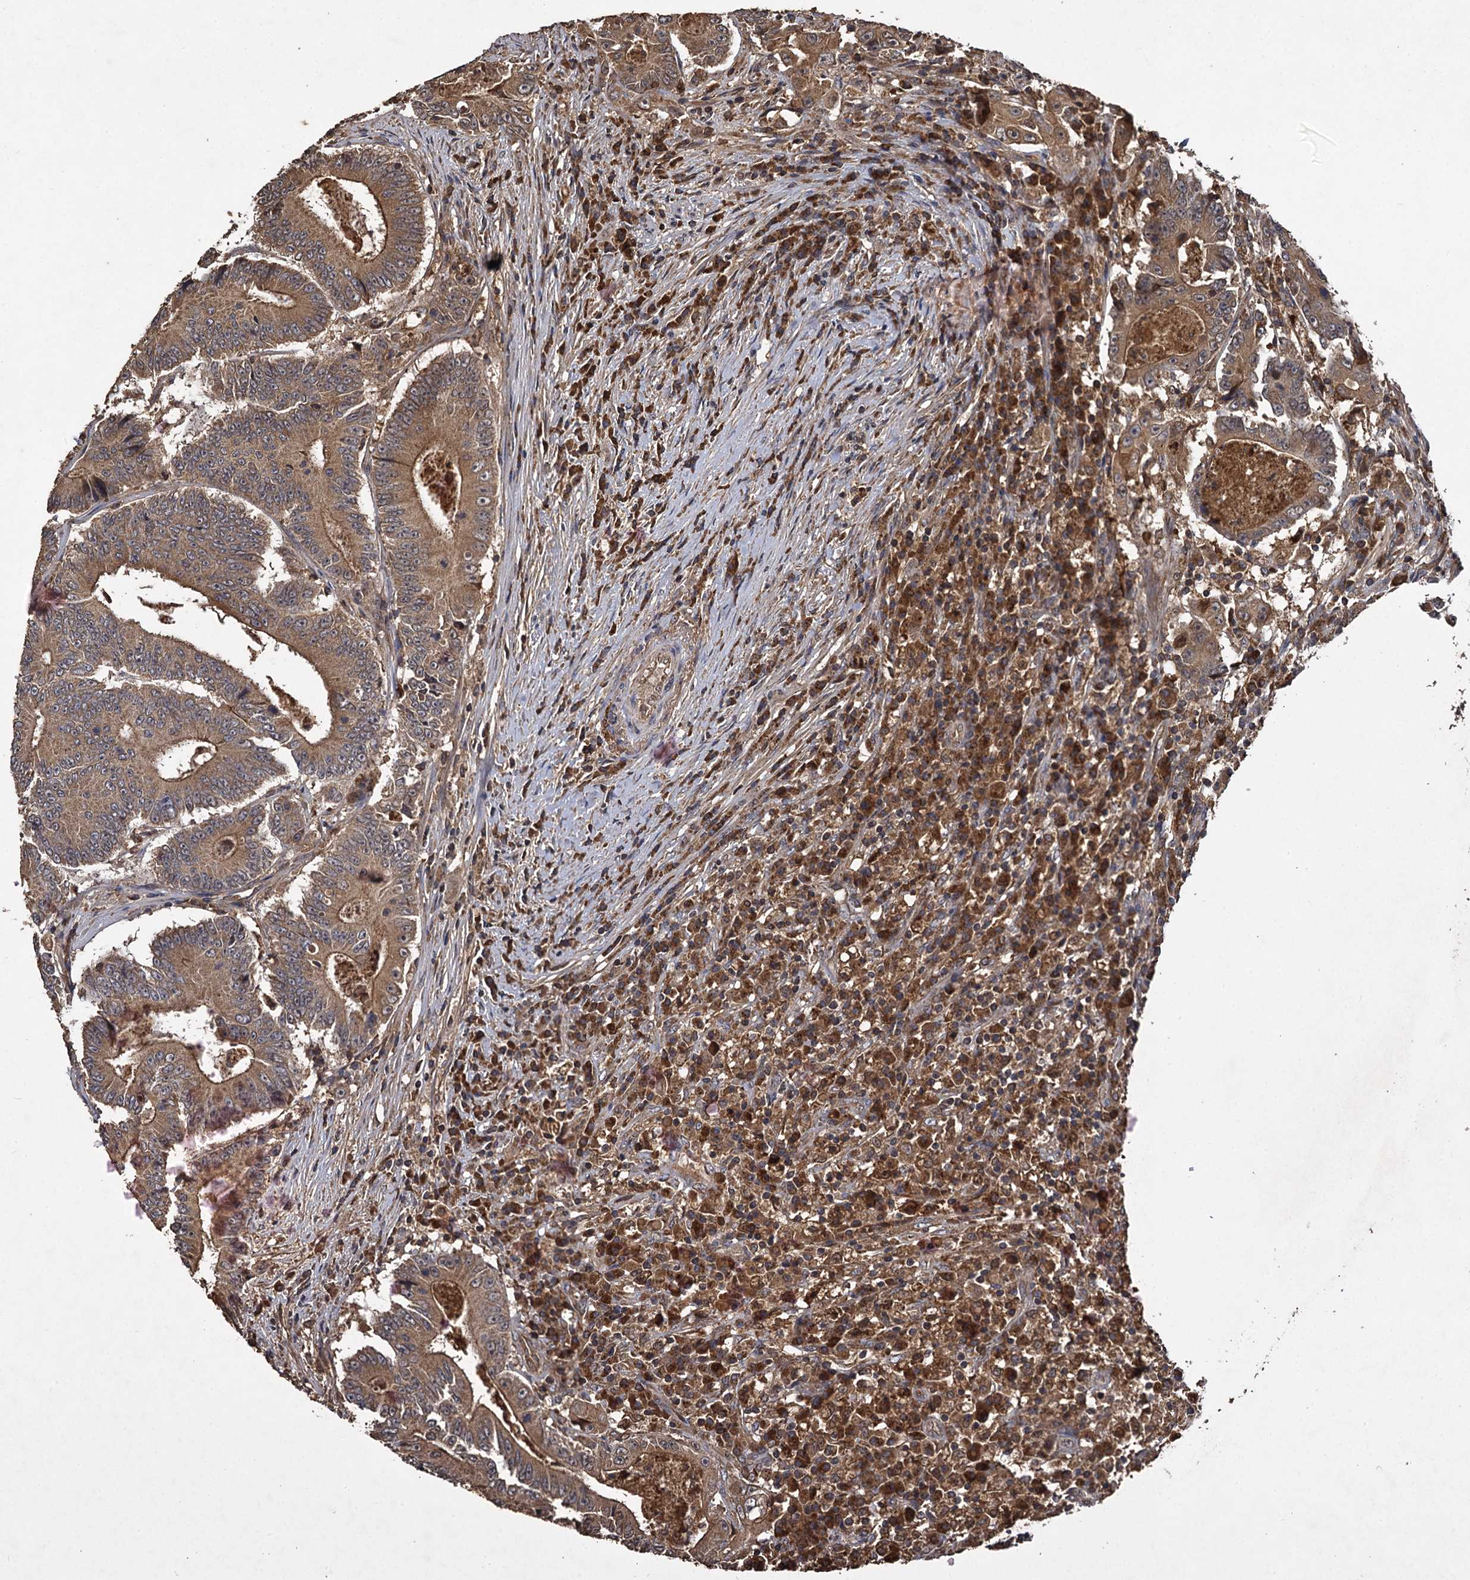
{"staining": {"intensity": "moderate", "quantity": ">75%", "location": "cytoplasmic/membranous"}, "tissue": "colorectal cancer", "cell_type": "Tumor cells", "image_type": "cancer", "snomed": [{"axis": "morphology", "description": "Adenocarcinoma, NOS"}, {"axis": "topography", "description": "Colon"}], "caption": "IHC photomicrograph of adenocarcinoma (colorectal) stained for a protein (brown), which reveals medium levels of moderate cytoplasmic/membranous positivity in approximately >75% of tumor cells.", "gene": "GCLC", "patient": {"sex": "male", "age": 83}}